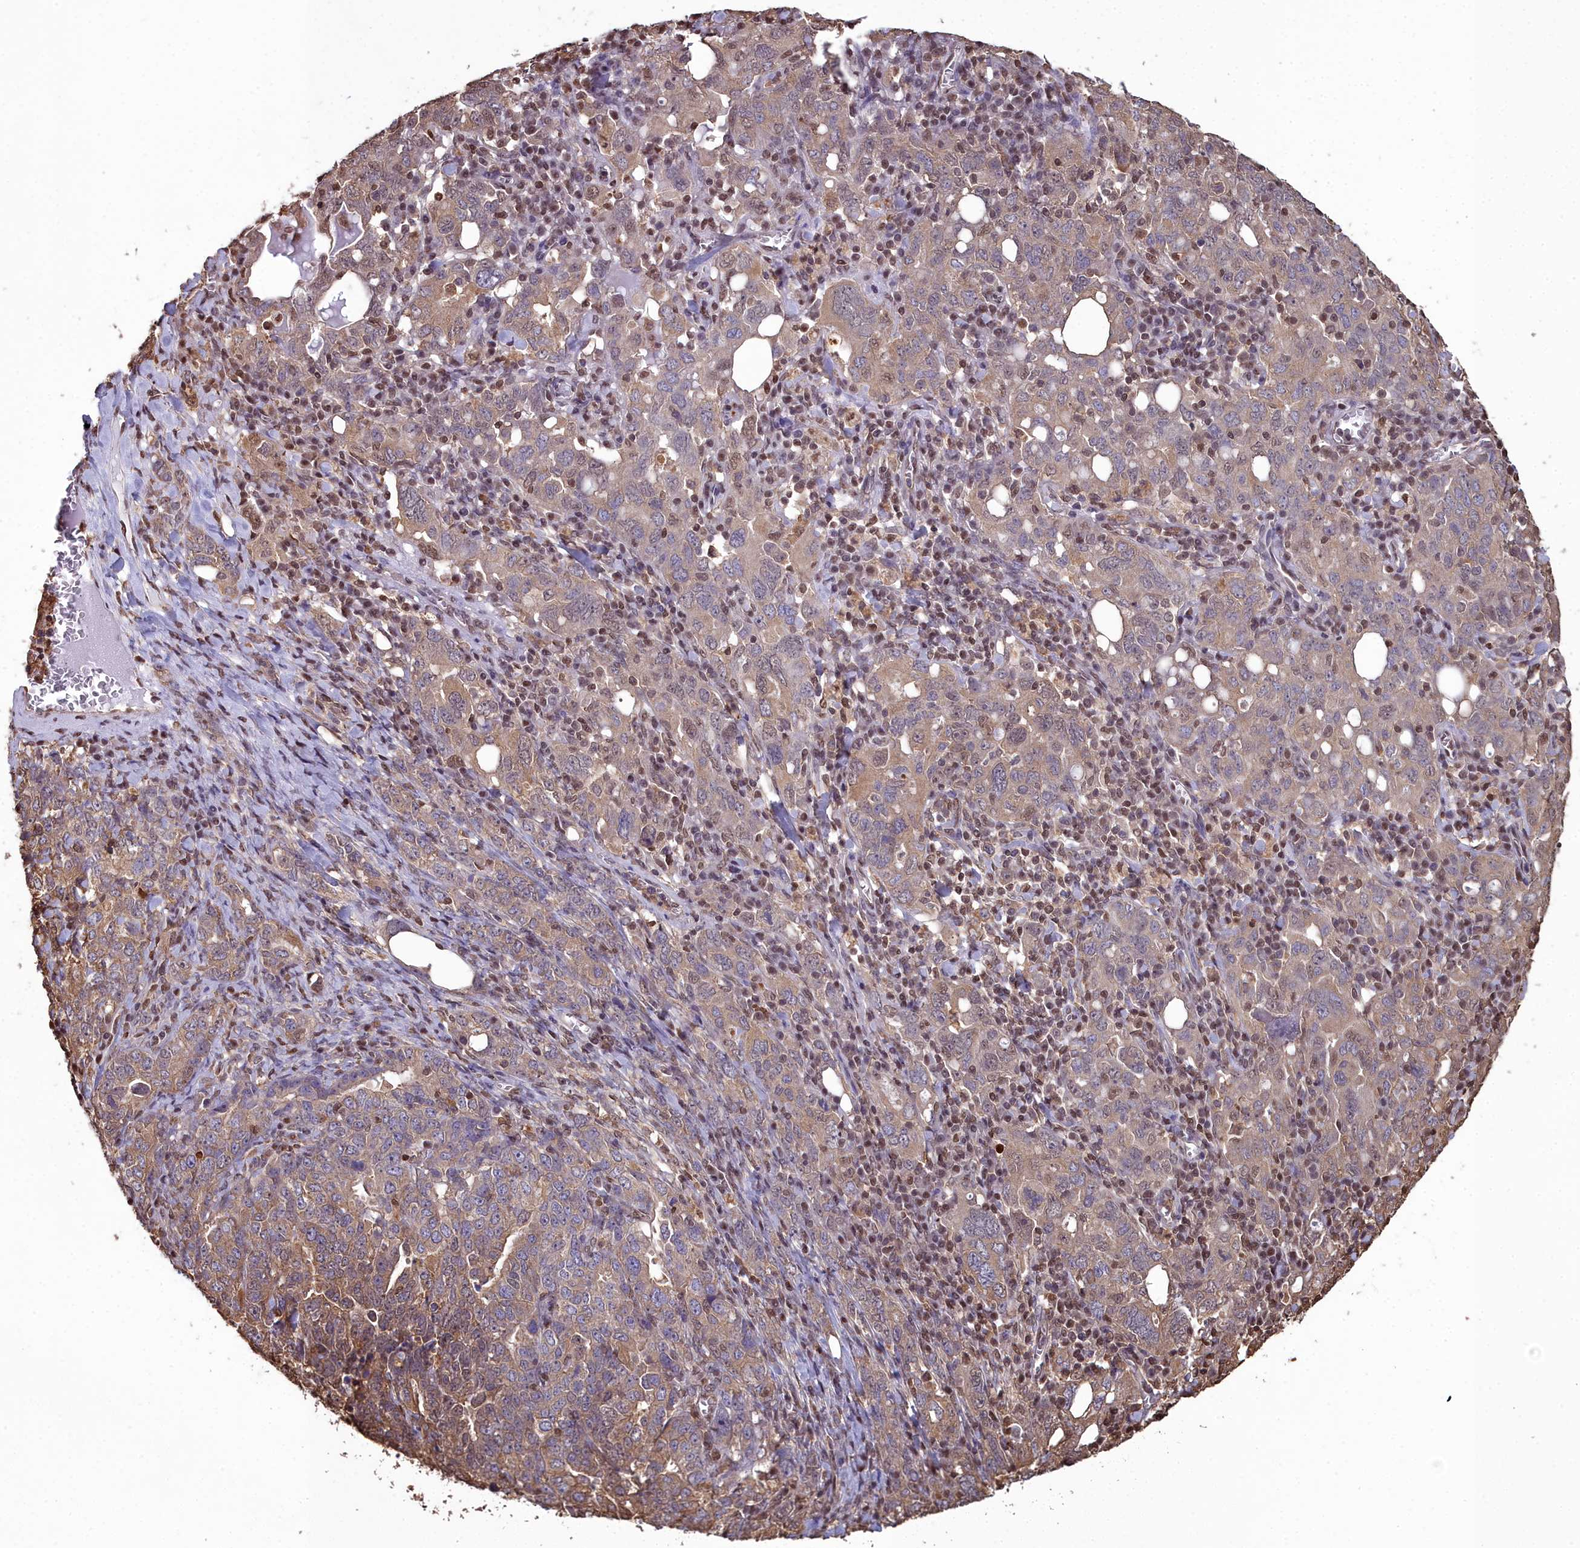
{"staining": {"intensity": "moderate", "quantity": ">75%", "location": "cytoplasmic/membranous"}, "tissue": "ovarian cancer", "cell_type": "Tumor cells", "image_type": "cancer", "snomed": [{"axis": "morphology", "description": "Carcinoma, endometroid"}, {"axis": "topography", "description": "Ovary"}], "caption": "Protein expression analysis of ovarian endometroid carcinoma exhibits moderate cytoplasmic/membranous expression in about >75% of tumor cells.", "gene": "GAPDH", "patient": {"sex": "female", "age": 62}}